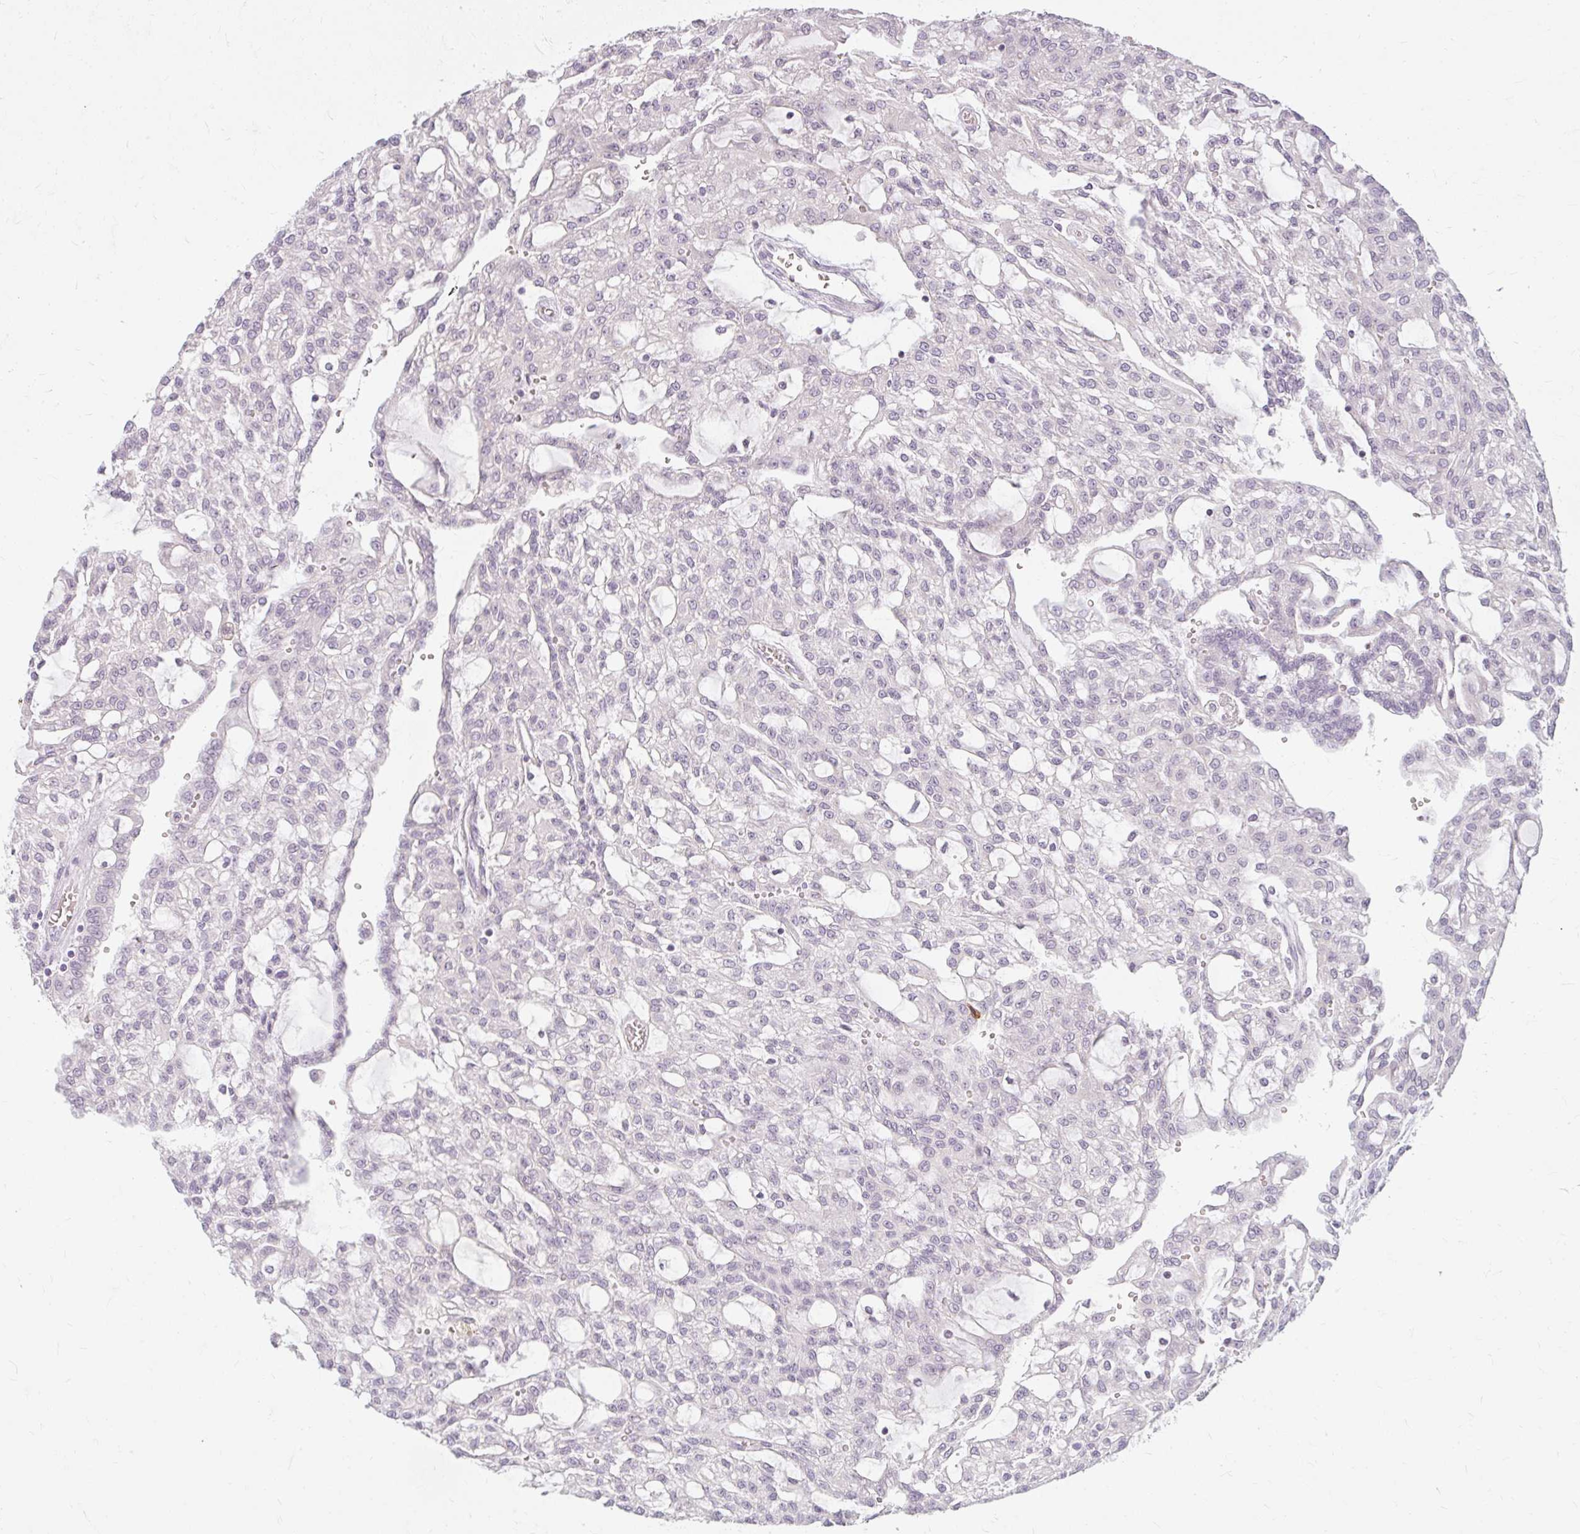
{"staining": {"intensity": "negative", "quantity": "none", "location": "none"}, "tissue": "renal cancer", "cell_type": "Tumor cells", "image_type": "cancer", "snomed": [{"axis": "morphology", "description": "Adenocarcinoma, NOS"}, {"axis": "topography", "description": "Kidney"}], "caption": "Immunohistochemical staining of human renal adenocarcinoma demonstrates no significant expression in tumor cells. (DAB (3,3'-diaminobenzidine) immunohistochemistry, high magnification).", "gene": "ZFYVE26", "patient": {"sex": "male", "age": 63}}